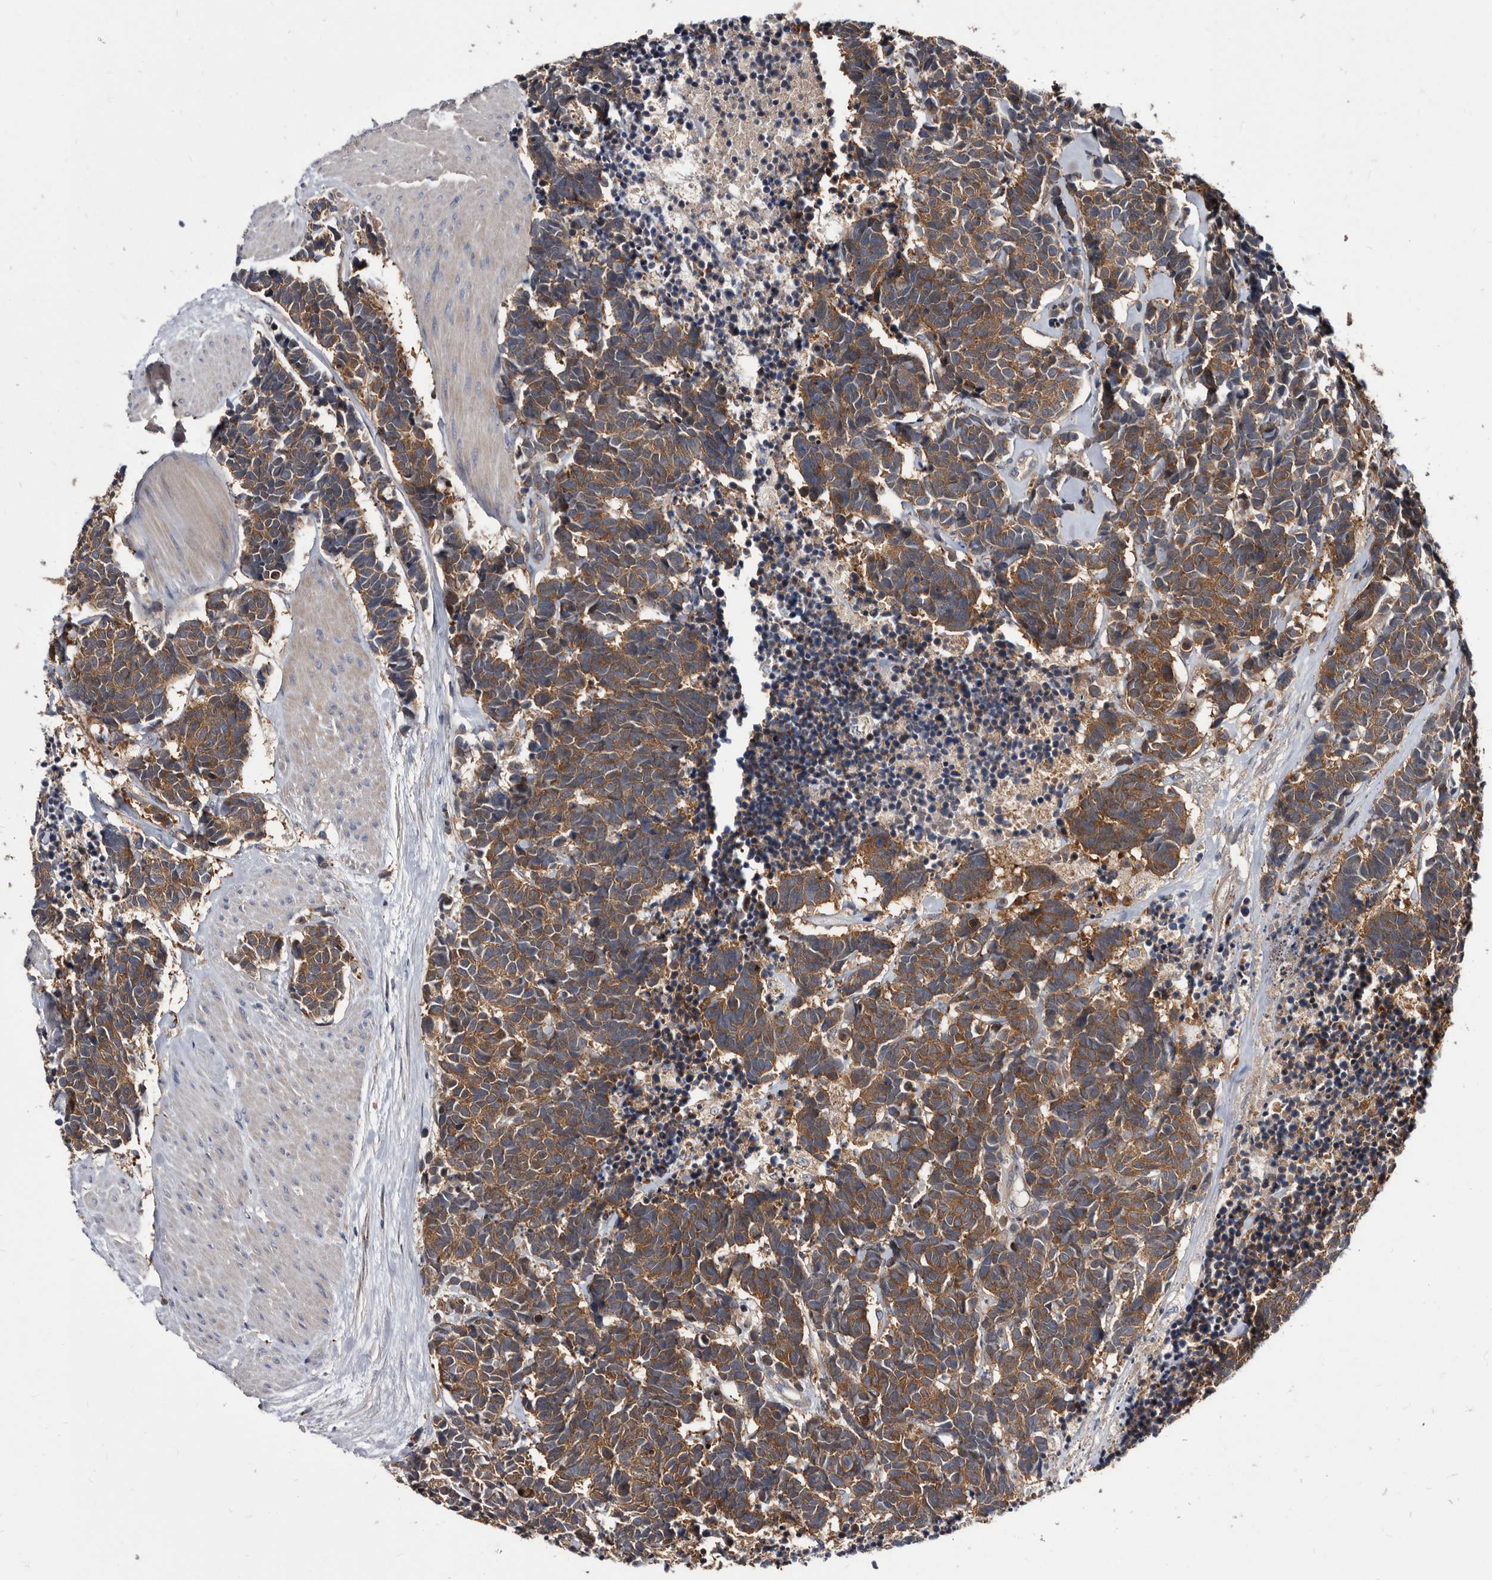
{"staining": {"intensity": "moderate", "quantity": ">75%", "location": "cytoplasmic/membranous"}, "tissue": "carcinoid", "cell_type": "Tumor cells", "image_type": "cancer", "snomed": [{"axis": "morphology", "description": "Carcinoma, NOS"}, {"axis": "morphology", "description": "Carcinoid, malignant, NOS"}, {"axis": "topography", "description": "Urinary bladder"}], "caption": "Carcinoid was stained to show a protein in brown. There is medium levels of moderate cytoplasmic/membranous positivity in approximately >75% of tumor cells. (IHC, brightfield microscopy, high magnification).", "gene": "ABCF2", "patient": {"sex": "male", "age": 57}}